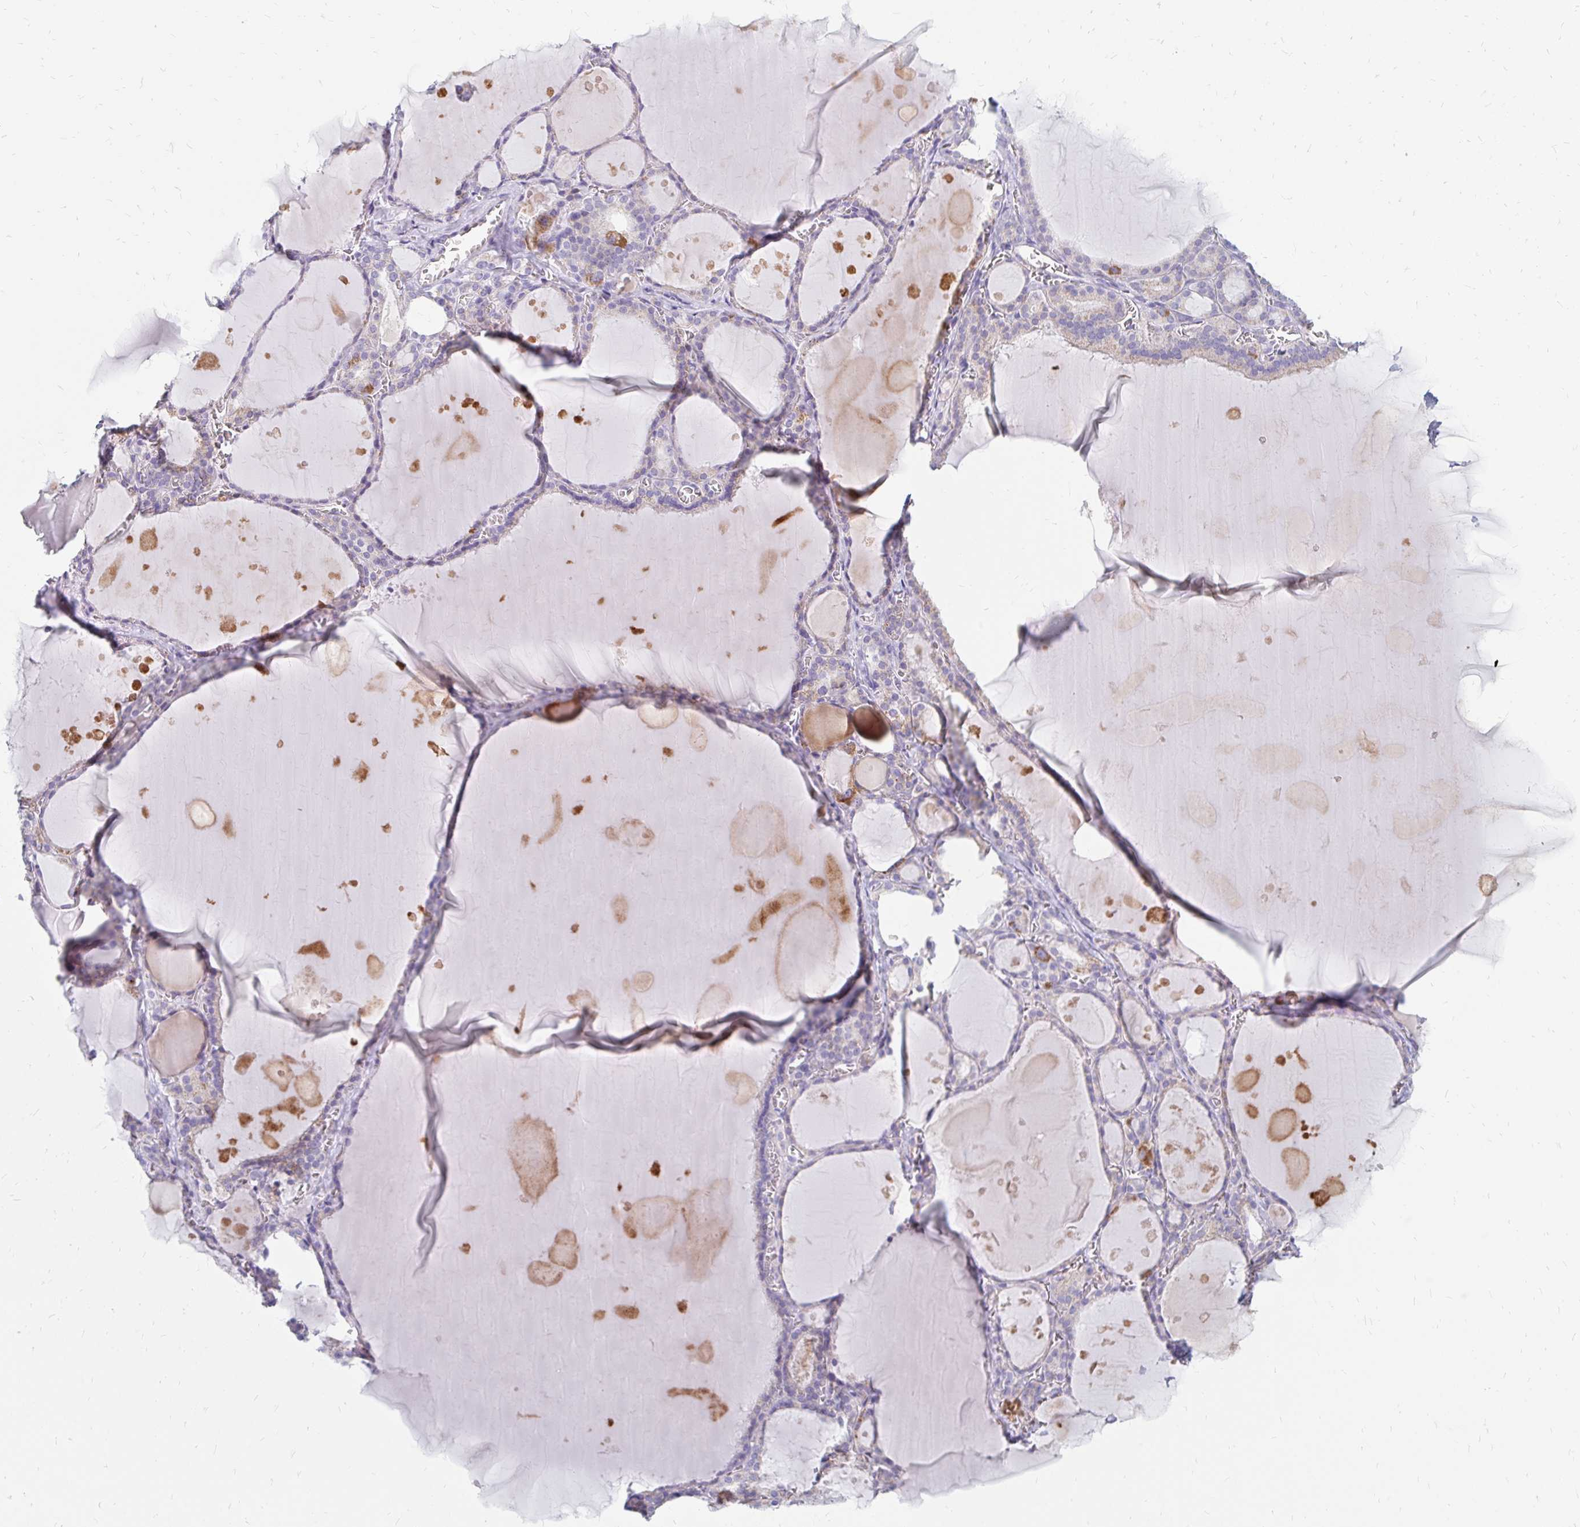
{"staining": {"intensity": "weak", "quantity": "25%-75%", "location": "cytoplasmic/membranous"}, "tissue": "thyroid gland", "cell_type": "Glandular cells", "image_type": "normal", "snomed": [{"axis": "morphology", "description": "Normal tissue, NOS"}, {"axis": "topography", "description": "Thyroid gland"}], "caption": "A low amount of weak cytoplasmic/membranous expression is seen in about 25%-75% of glandular cells in benign thyroid gland. (Brightfield microscopy of DAB IHC at high magnification).", "gene": "OR10V1", "patient": {"sex": "male", "age": 56}}